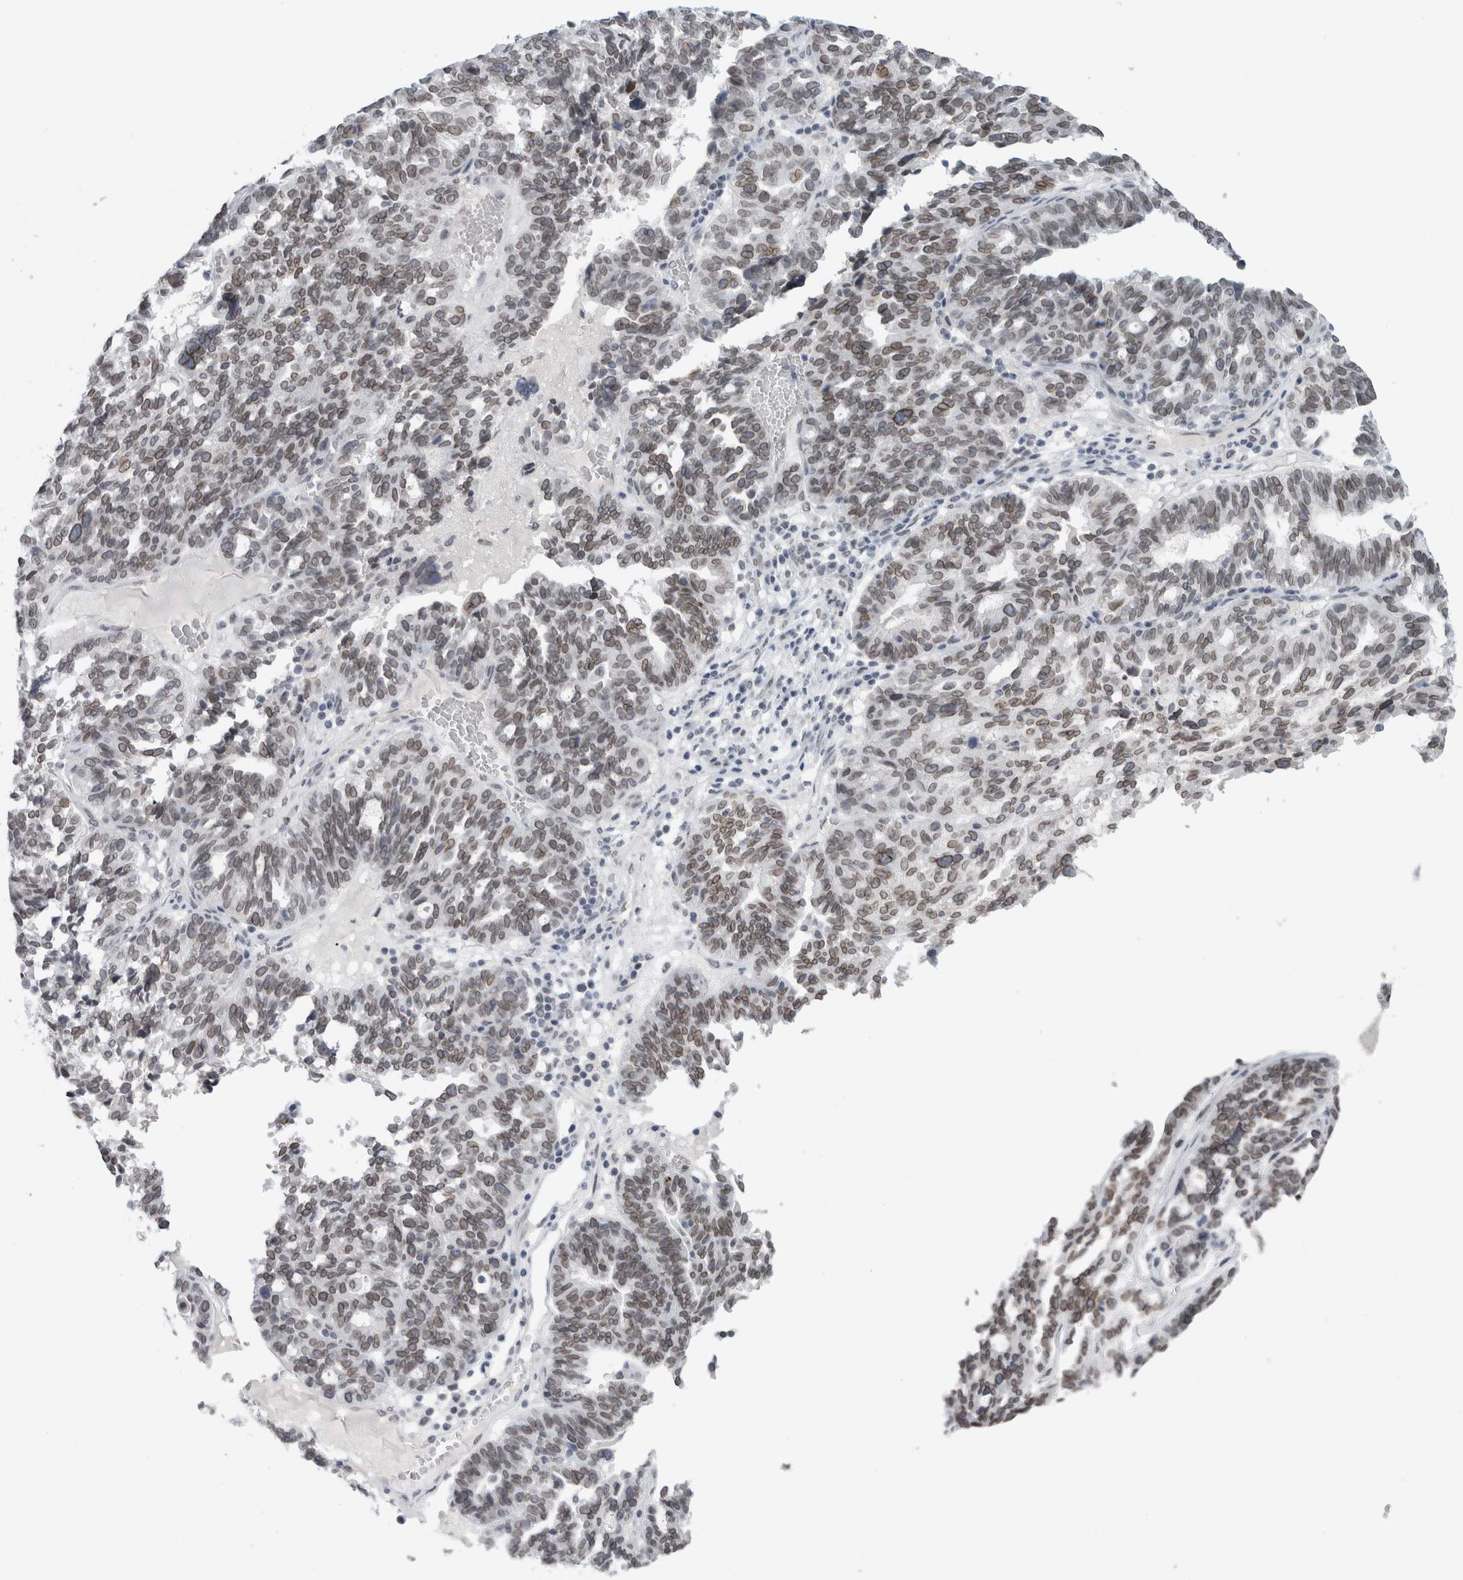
{"staining": {"intensity": "weak", "quantity": ">75%", "location": "cytoplasmic/membranous,nuclear"}, "tissue": "ovarian cancer", "cell_type": "Tumor cells", "image_type": "cancer", "snomed": [{"axis": "morphology", "description": "Cystadenocarcinoma, serous, NOS"}, {"axis": "topography", "description": "Ovary"}], "caption": "Immunohistochemistry (IHC) of human serous cystadenocarcinoma (ovarian) exhibits low levels of weak cytoplasmic/membranous and nuclear expression in about >75% of tumor cells. (DAB (3,3'-diaminobenzidine) IHC, brown staining for protein, blue staining for nuclei).", "gene": "ZNF770", "patient": {"sex": "female", "age": 59}}